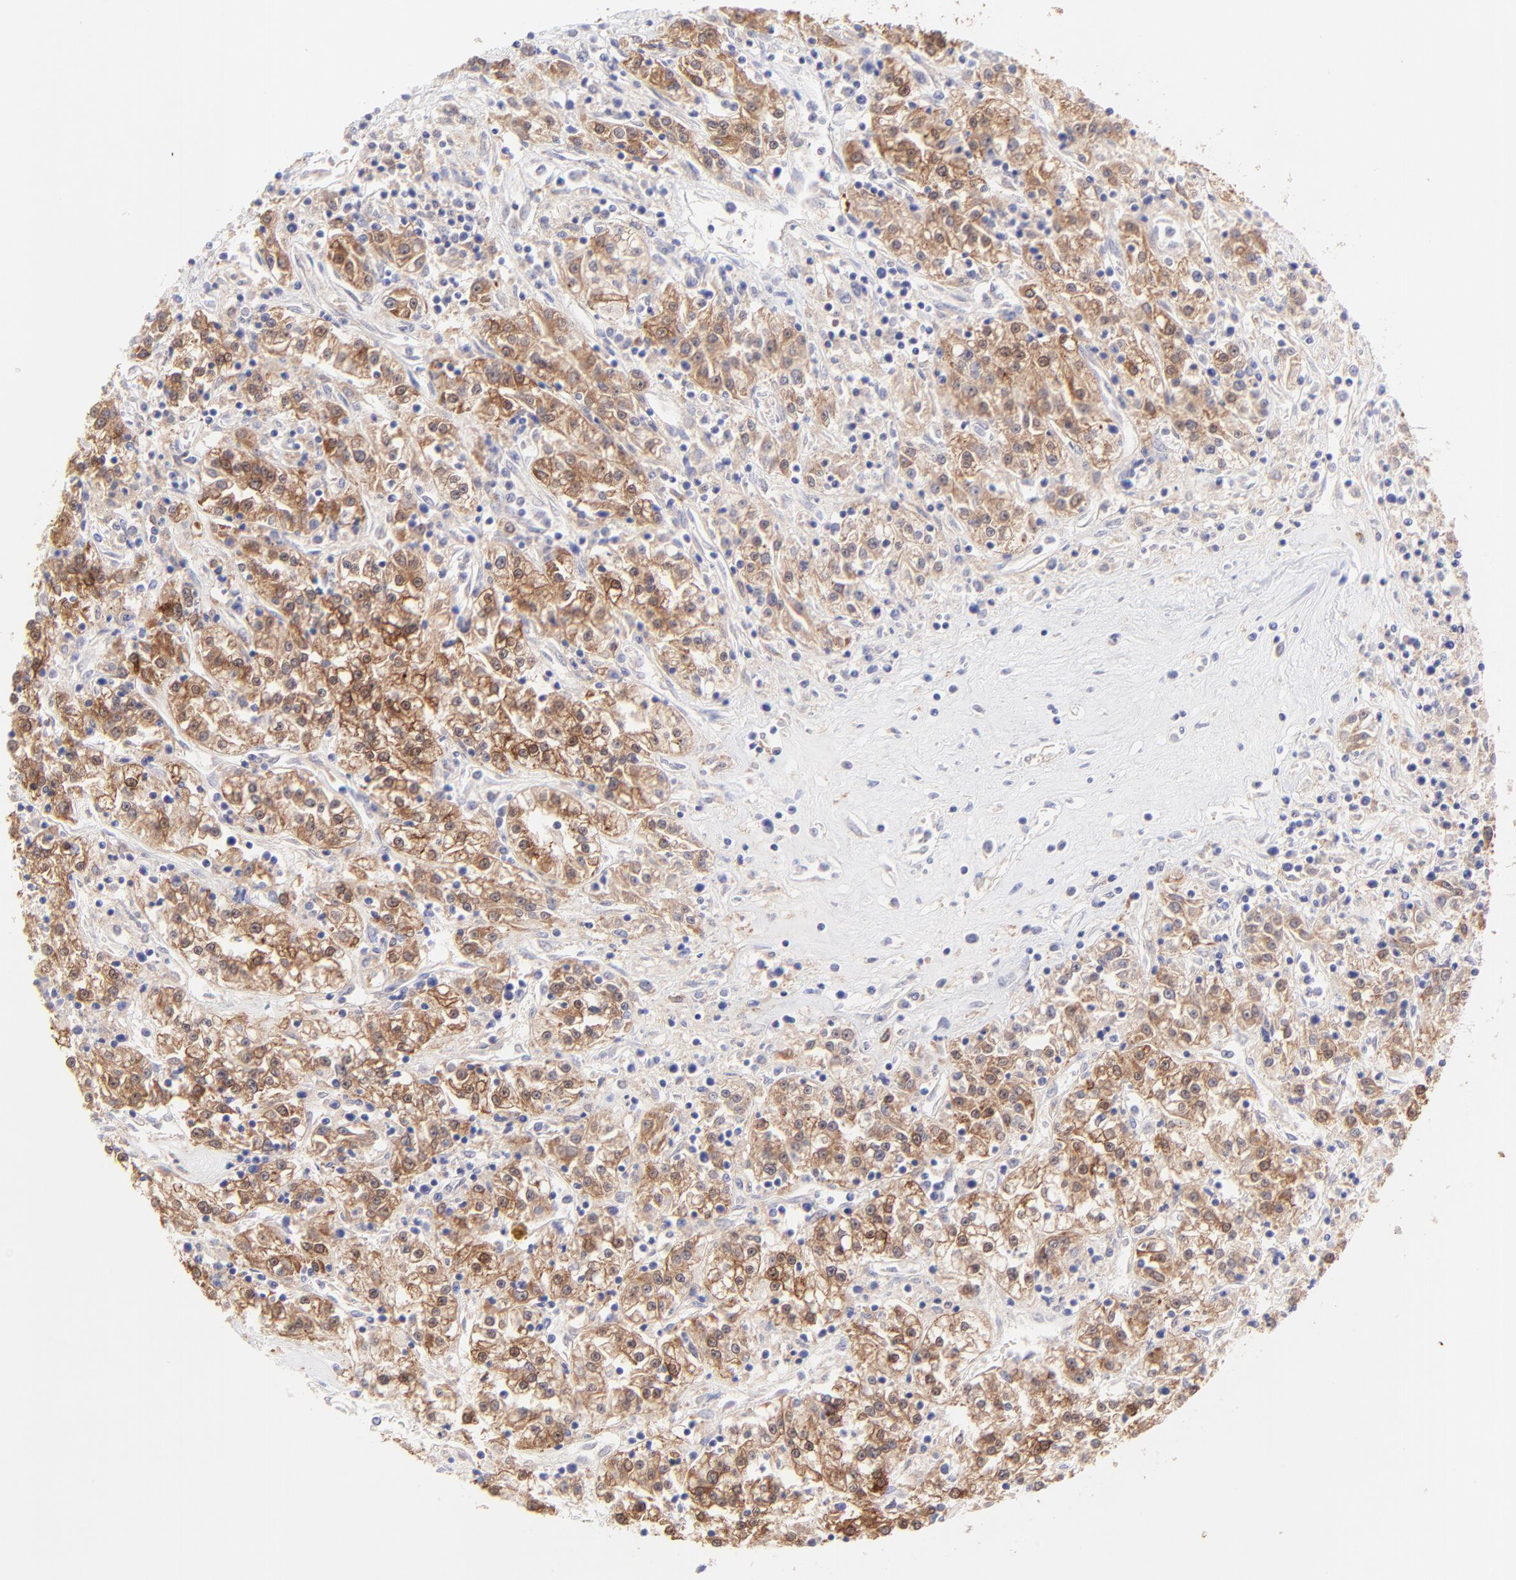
{"staining": {"intensity": "moderate", "quantity": ">75%", "location": "cytoplasmic/membranous"}, "tissue": "renal cancer", "cell_type": "Tumor cells", "image_type": "cancer", "snomed": [{"axis": "morphology", "description": "Adenocarcinoma, NOS"}, {"axis": "topography", "description": "Kidney"}], "caption": "An immunohistochemistry (IHC) micrograph of tumor tissue is shown. Protein staining in brown highlights moderate cytoplasmic/membranous positivity in renal cancer (adenocarcinoma) within tumor cells.", "gene": "HYAL1", "patient": {"sex": "female", "age": 76}}